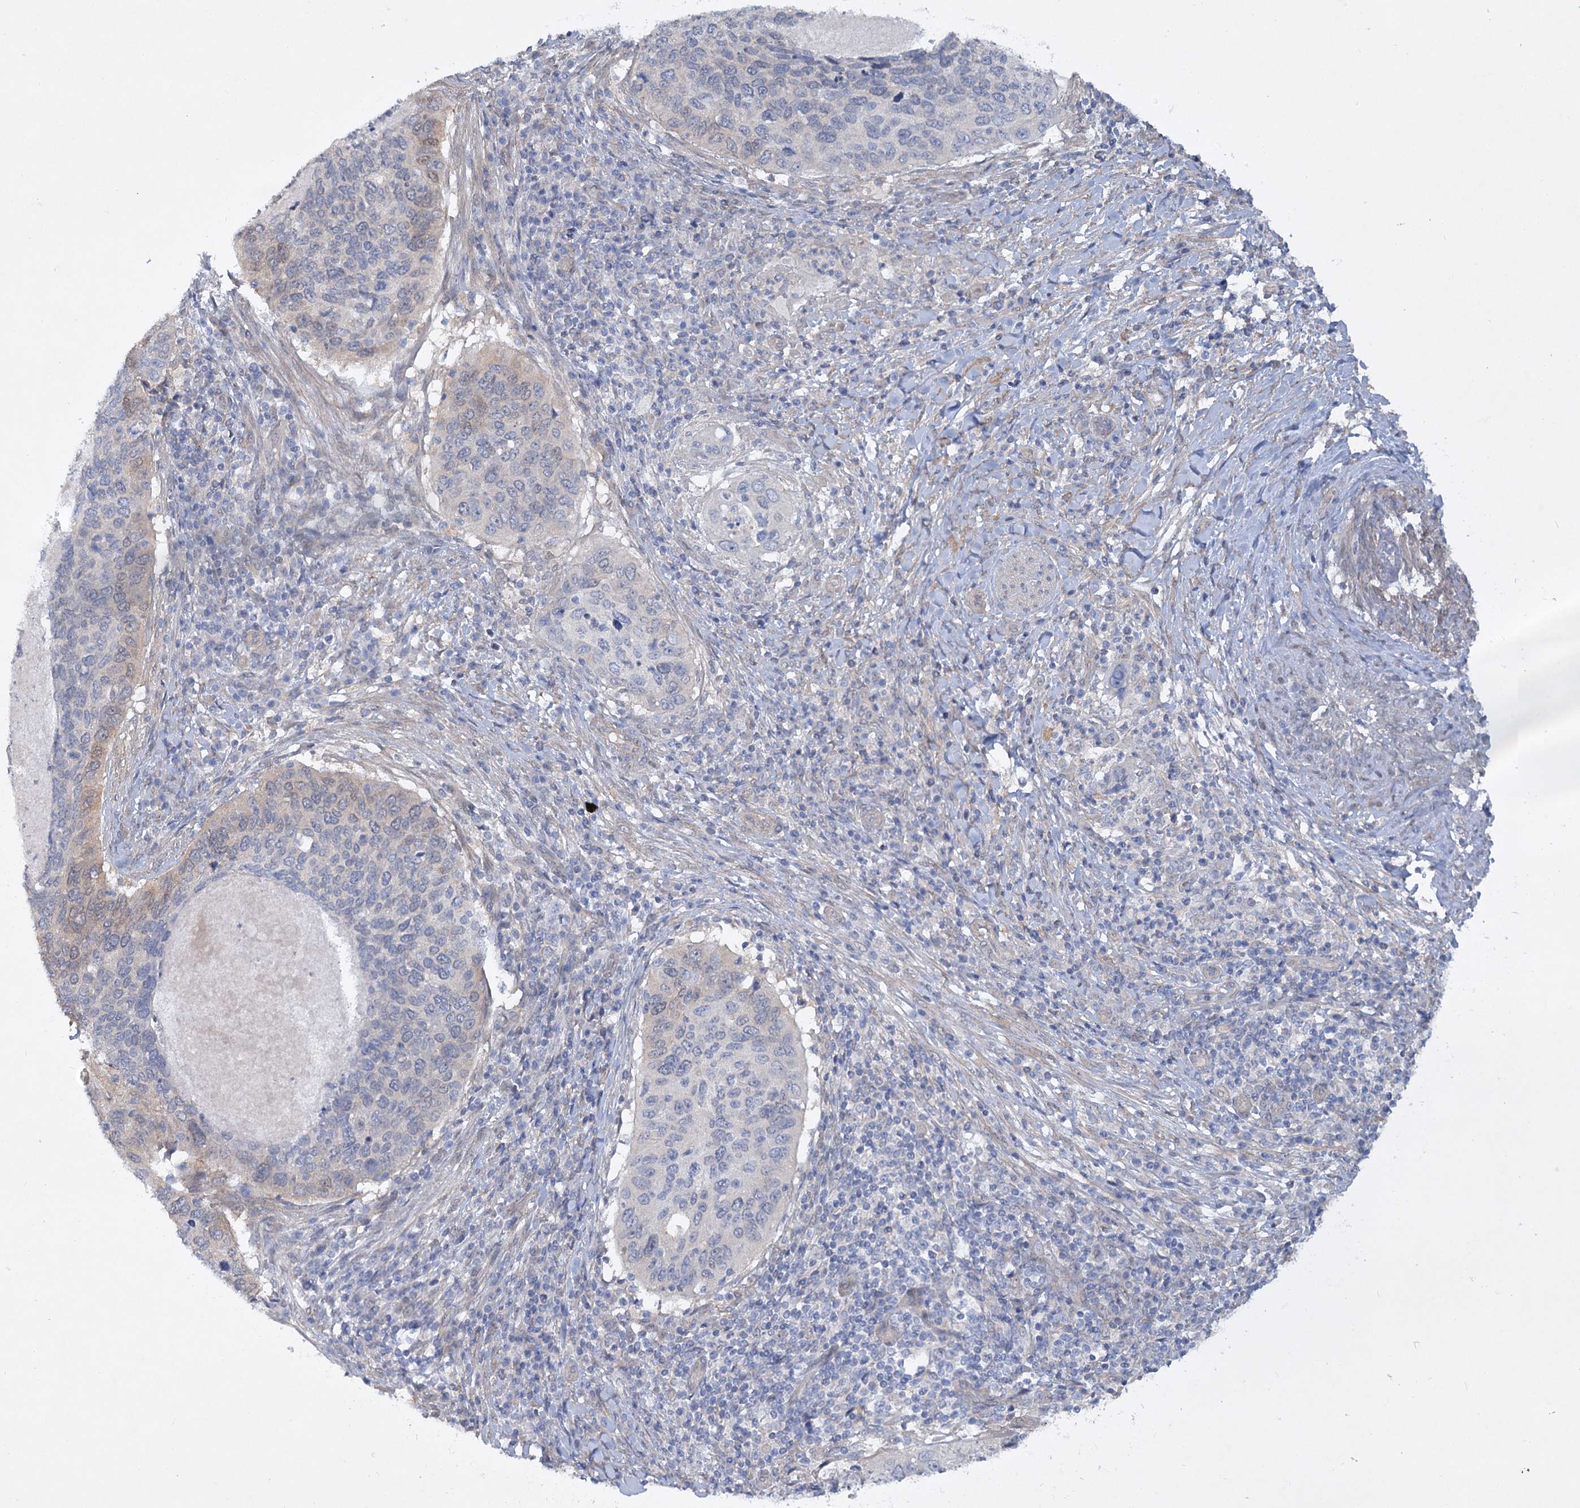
{"staining": {"intensity": "negative", "quantity": "none", "location": "none"}, "tissue": "cervical cancer", "cell_type": "Tumor cells", "image_type": "cancer", "snomed": [{"axis": "morphology", "description": "Squamous cell carcinoma, NOS"}, {"axis": "topography", "description": "Cervix"}], "caption": "Immunohistochemistry (IHC) photomicrograph of neoplastic tissue: cervical cancer (squamous cell carcinoma) stained with DAB exhibits no significant protein expression in tumor cells.", "gene": "AAMDC", "patient": {"sex": "female", "age": 38}}